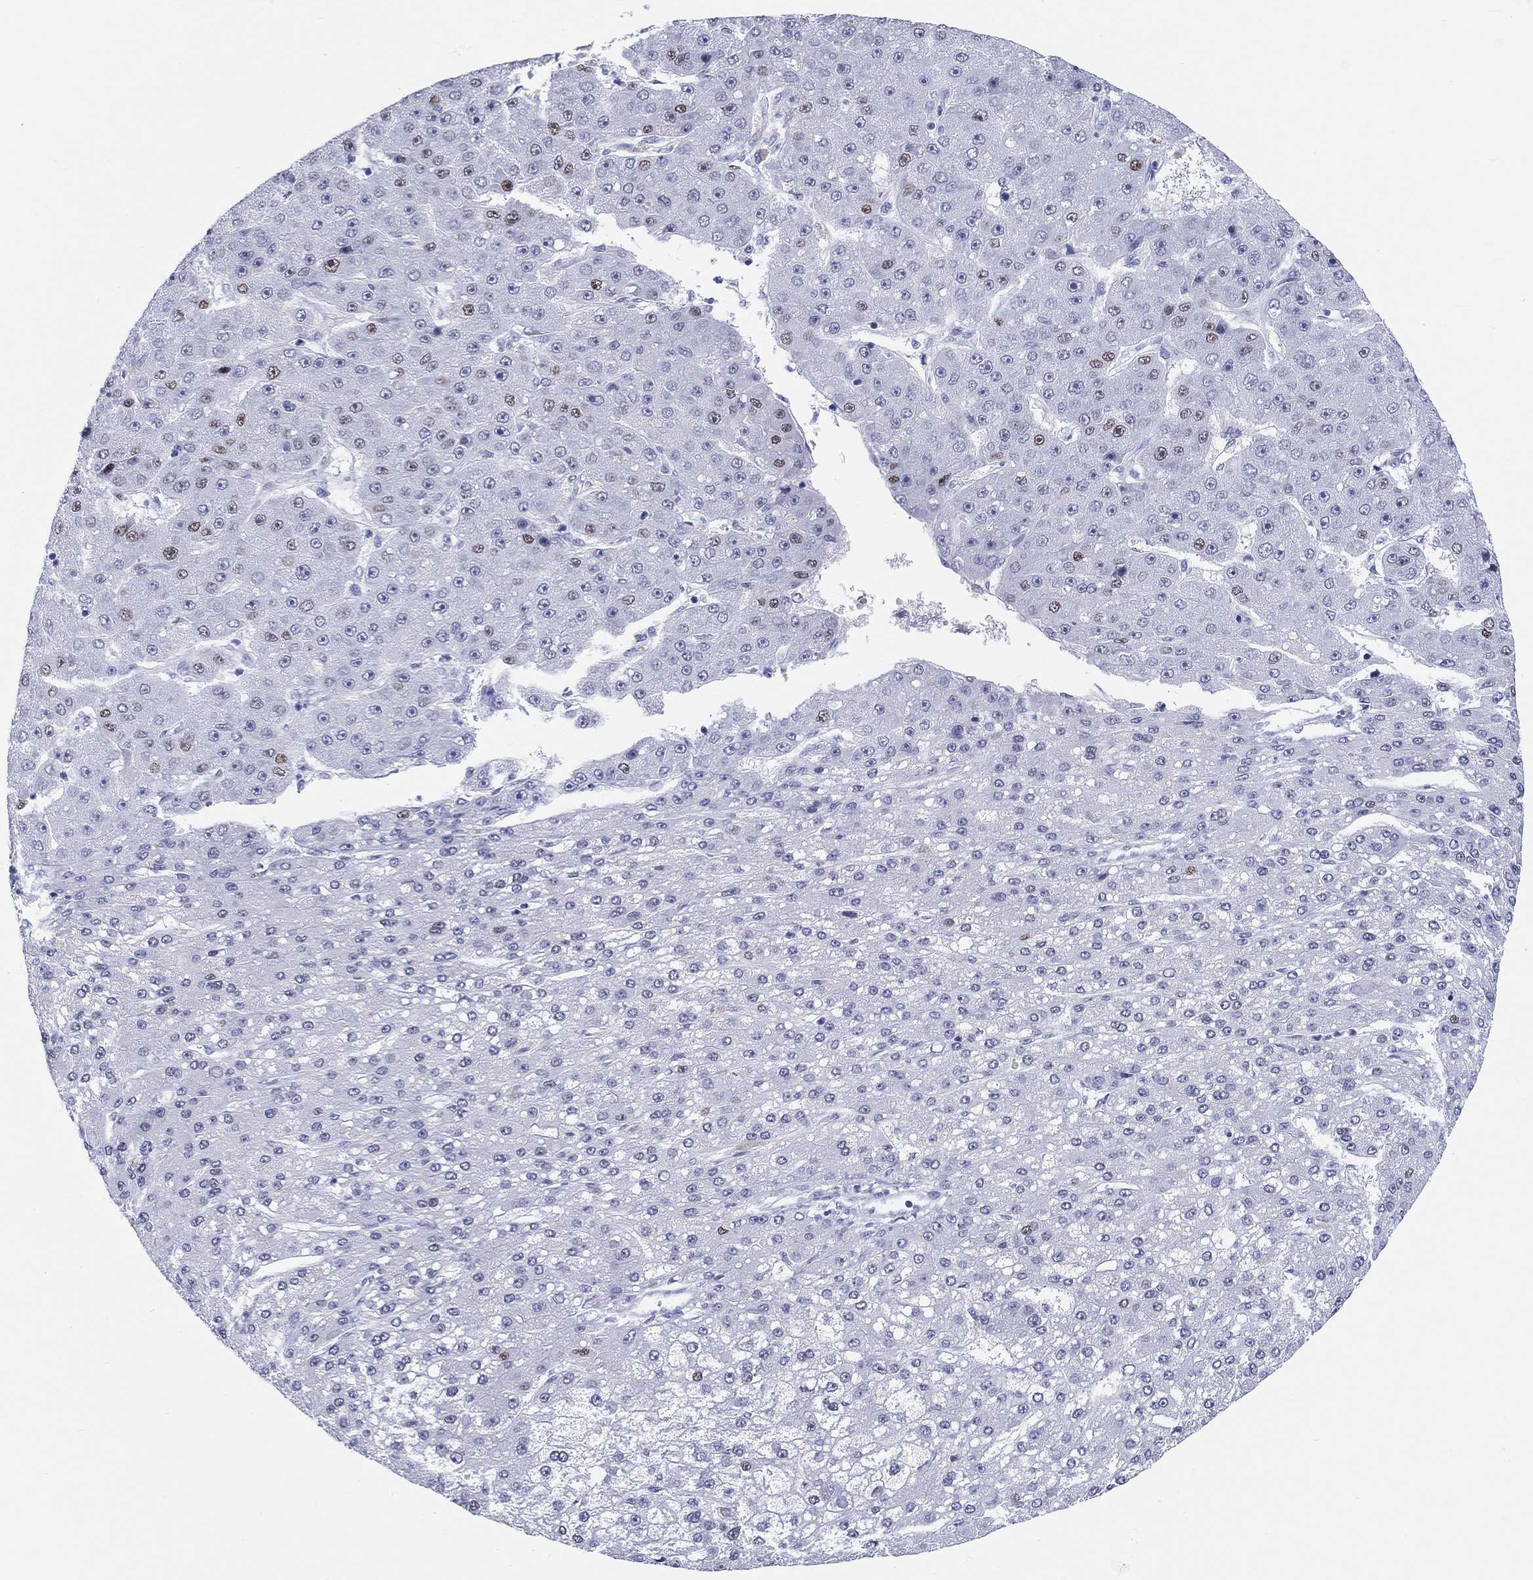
{"staining": {"intensity": "moderate", "quantity": "<25%", "location": "nuclear"}, "tissue": "liver cancer", "cell_type": "Tumor cells", "image_type": "cancer", "snomed": [{"axis": "morphology", "description": "Carcinoma, Hepatocellular, NOS"}, {"axis": "topography", "description": "Liver"}], "caption": "An immunohistochemistry (IHC) image of neoplastic tissue is shown. Protein staining in brown labels moderate nuclear positivity in hepatocellular carcinoma (liver) within tumor cells. Immunohistochemistry stains the protein of interest in brown and the nuclei are stained blue.", "gene": "H1-1", "patient": {"sex": "male", "age": 67}}